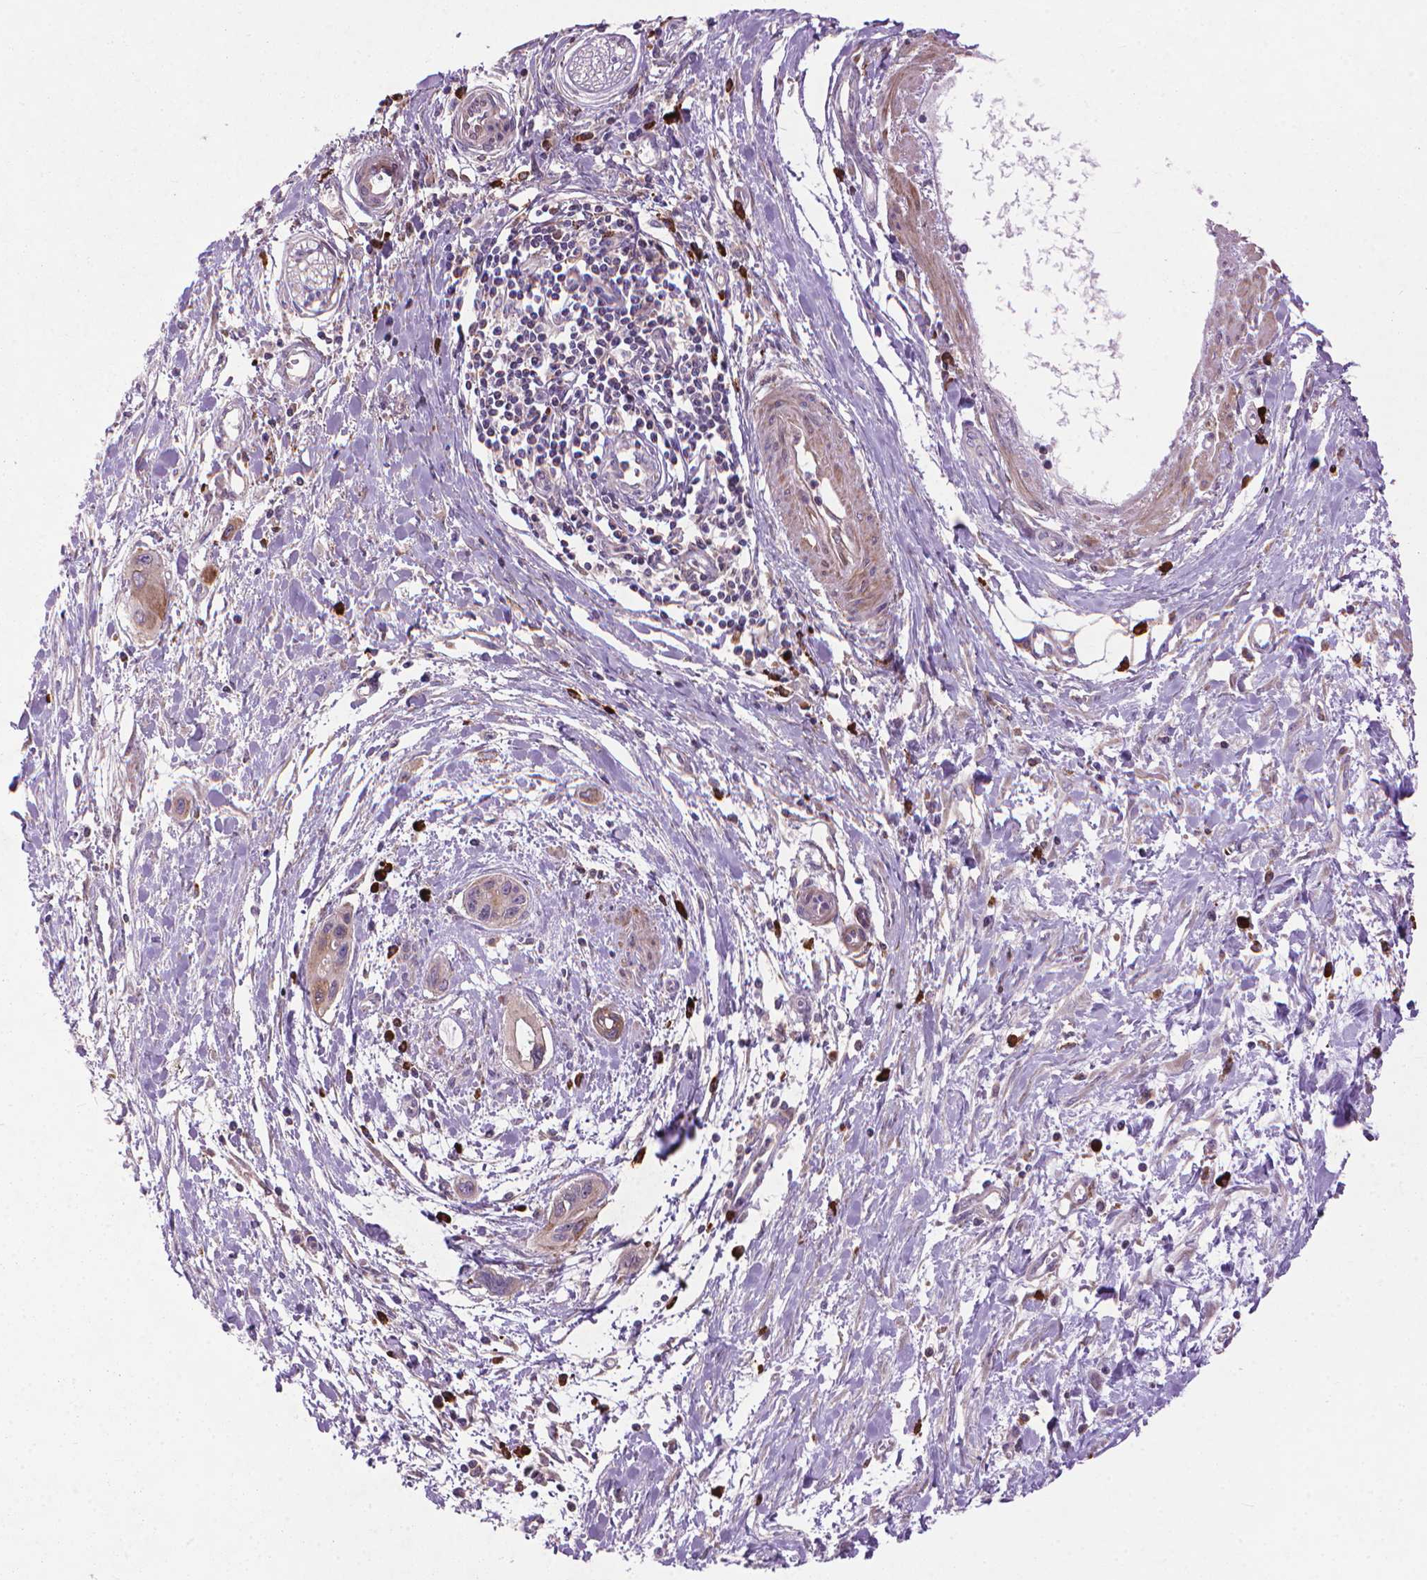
{"staining": {"intensity": "weak", "quantity": "25%-75%", "location": "cytoplasmic/membranous"}, "tissue": "pancreatic cancer", "cell_type": "Tumor cells", "image_type": "cancer", "snomed": [{"axis": "morphology", "description": "Adenocarcinoma, NOS"}, {"axis": "topography", "description": "Pancreas"}], "caption": "Pancreatic adenocarcinoma stained with DAB (3,3'-diaminobenzidine) immunohistochemistry shows low levels of weak cytoplasmic/membranous expression in about 25%-75% of tumor cells. (DAB (3,3'-diaminobenzidine) = brown stain, brightfield microscopy at high magnification).", "gene": "MYH14", "patient": {"sex": "male", "age": 60}}